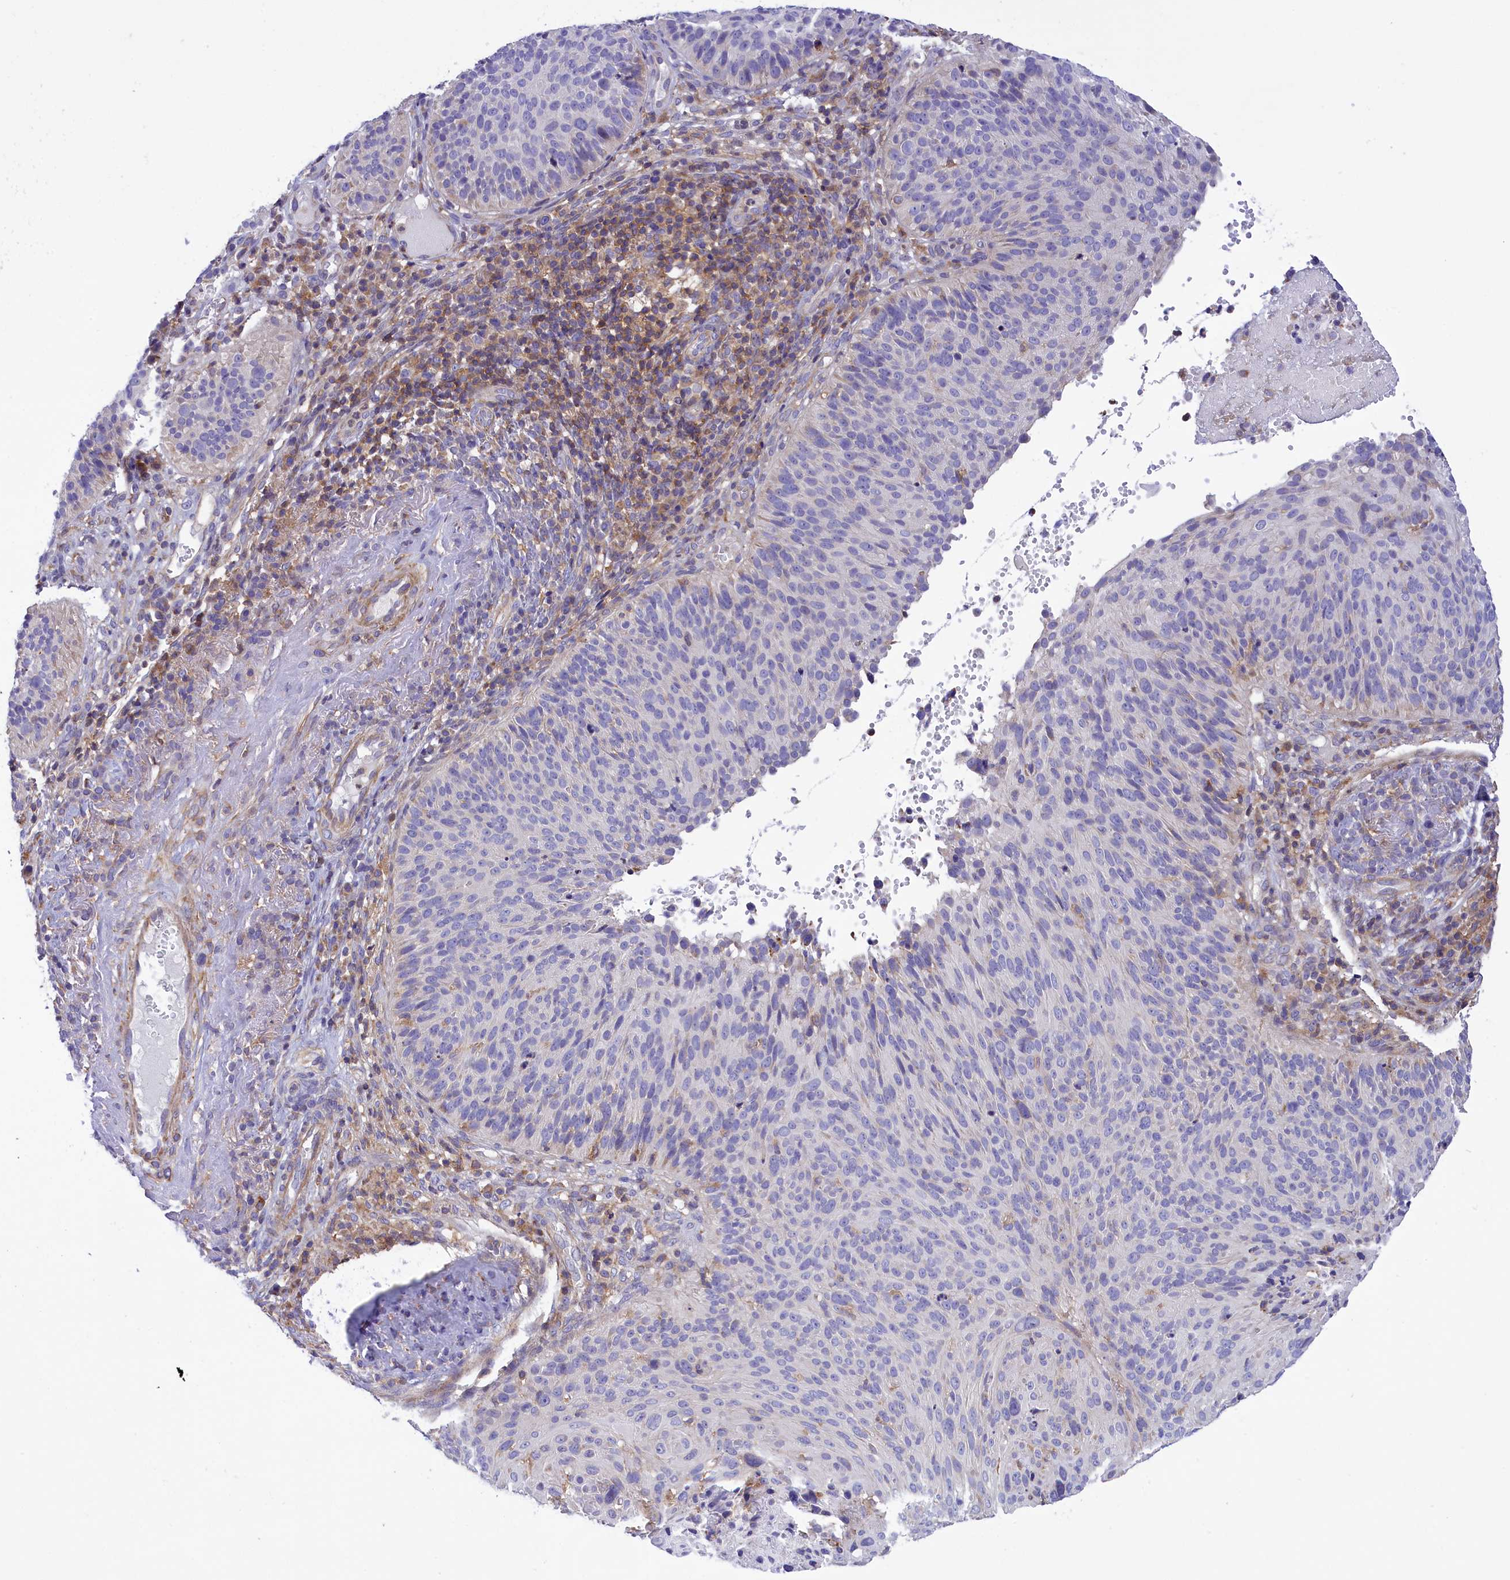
{"staining": {"intensity": "negative", "quantity": "none", "location": "none"}, "tissue": "cervical cancer", "cell_type": "Tumor cells", "image_type": "cancer", "snomed": [{"axis": "morphology", "description": "Squamous cell carcinoma, NOS"}, {"axis": "topography", "description": "Cervix"}], "caption": "High magnification brightfield microscopy of squamous cell carcinoma (cervical) stained with DAB (brown) and counterstained with hematoxylin (blue): tumor cells show no significant staining.", "gene": "CORO7-PAM16", "patient": {"sex": "female", "age": 74}}